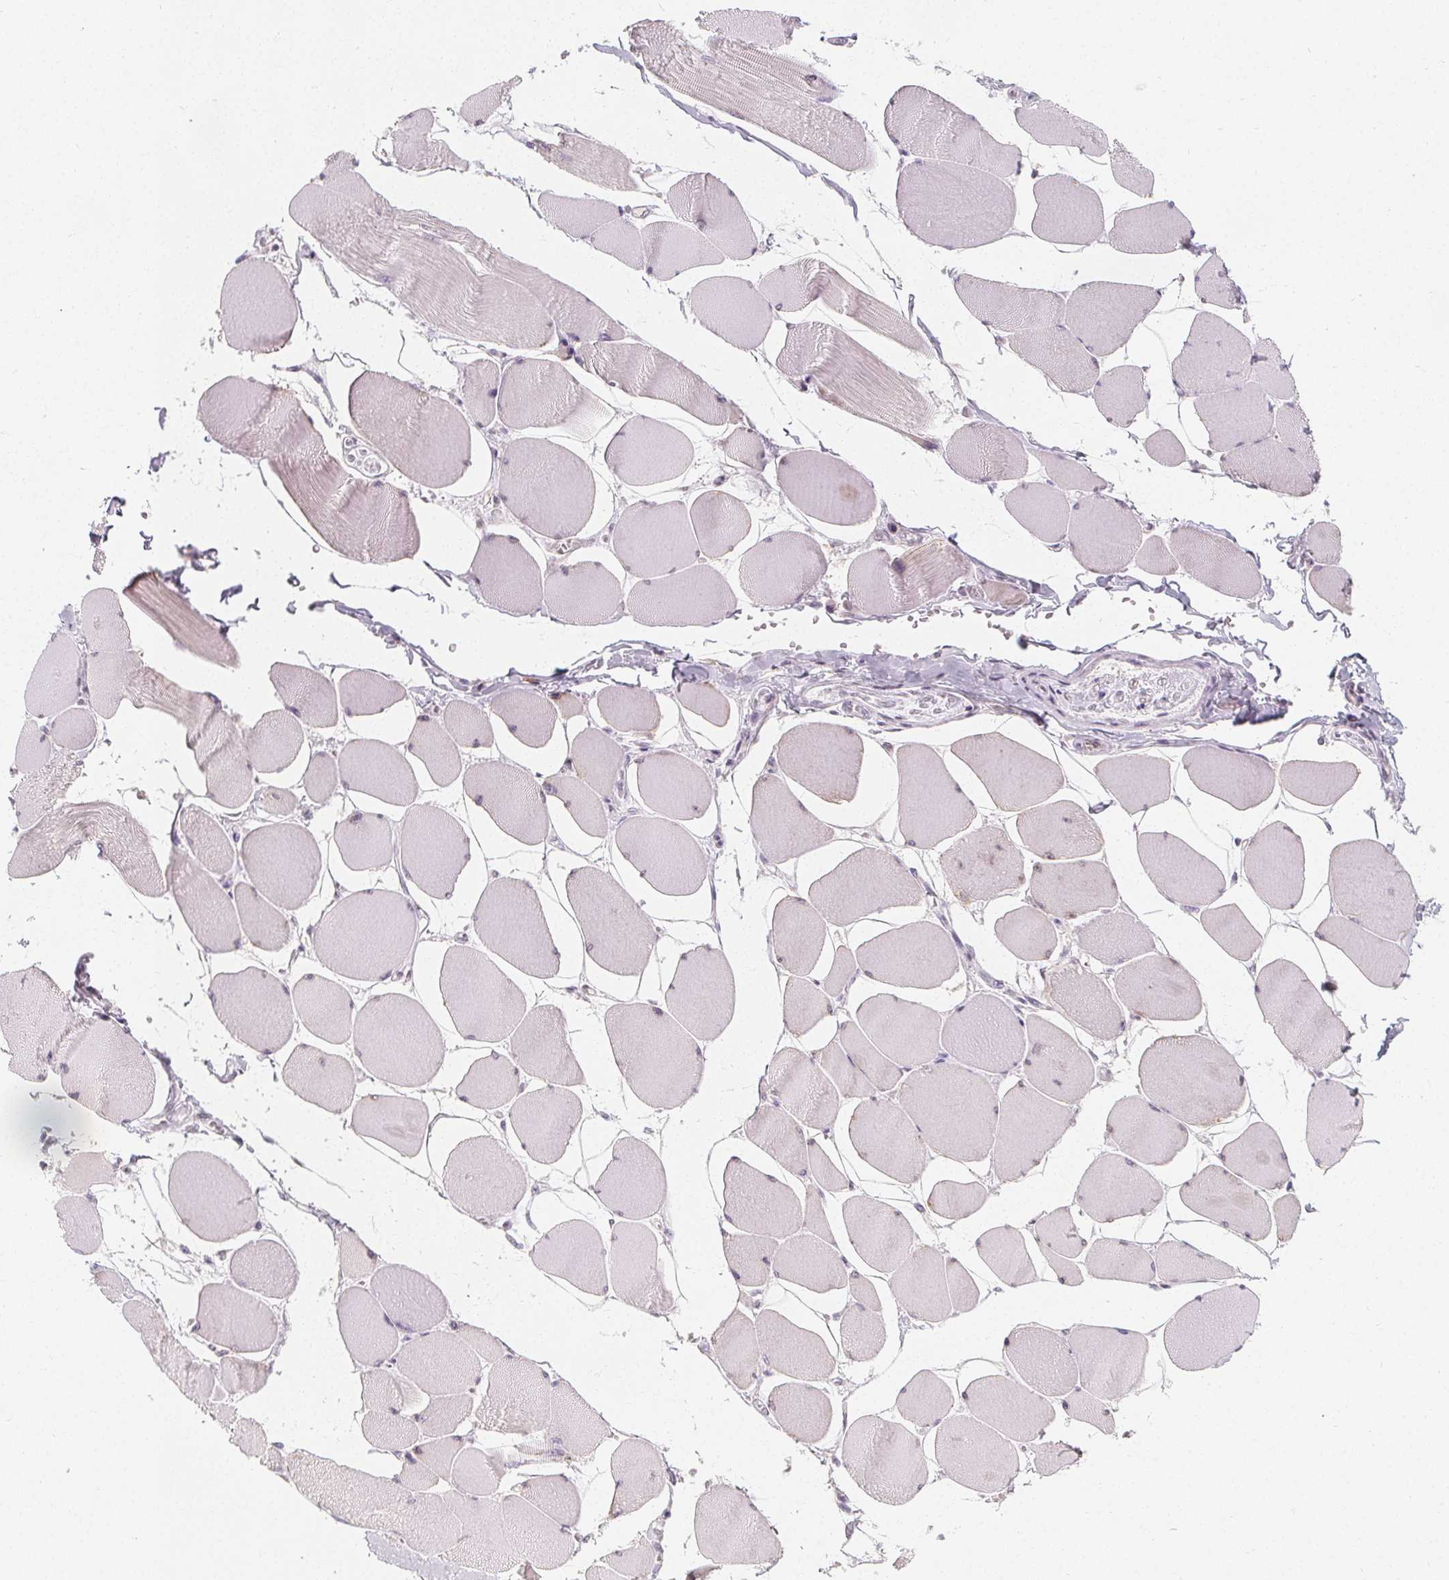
{"staining": {"intensity": "negative", "quantity": "none", "location": "none"}, "tissue": "skeletal muscle", "cell_type": "Myocytes", "image_type": "normal", "snomed": [{"axis": "morphology", "description": "Normal tissue, NOS"}, {"axis": "topography", "description": "Skeletal muscle"}], "caption": "Myocytes show no significant protein expression in benign skeletal muscle. Brightfield microscopy of IHC stained with DAB (brown) and hematoxylin (blue), captured at high magnification.", "gene": "DBX2", "patient": {"sex": "female", "age": 75}}